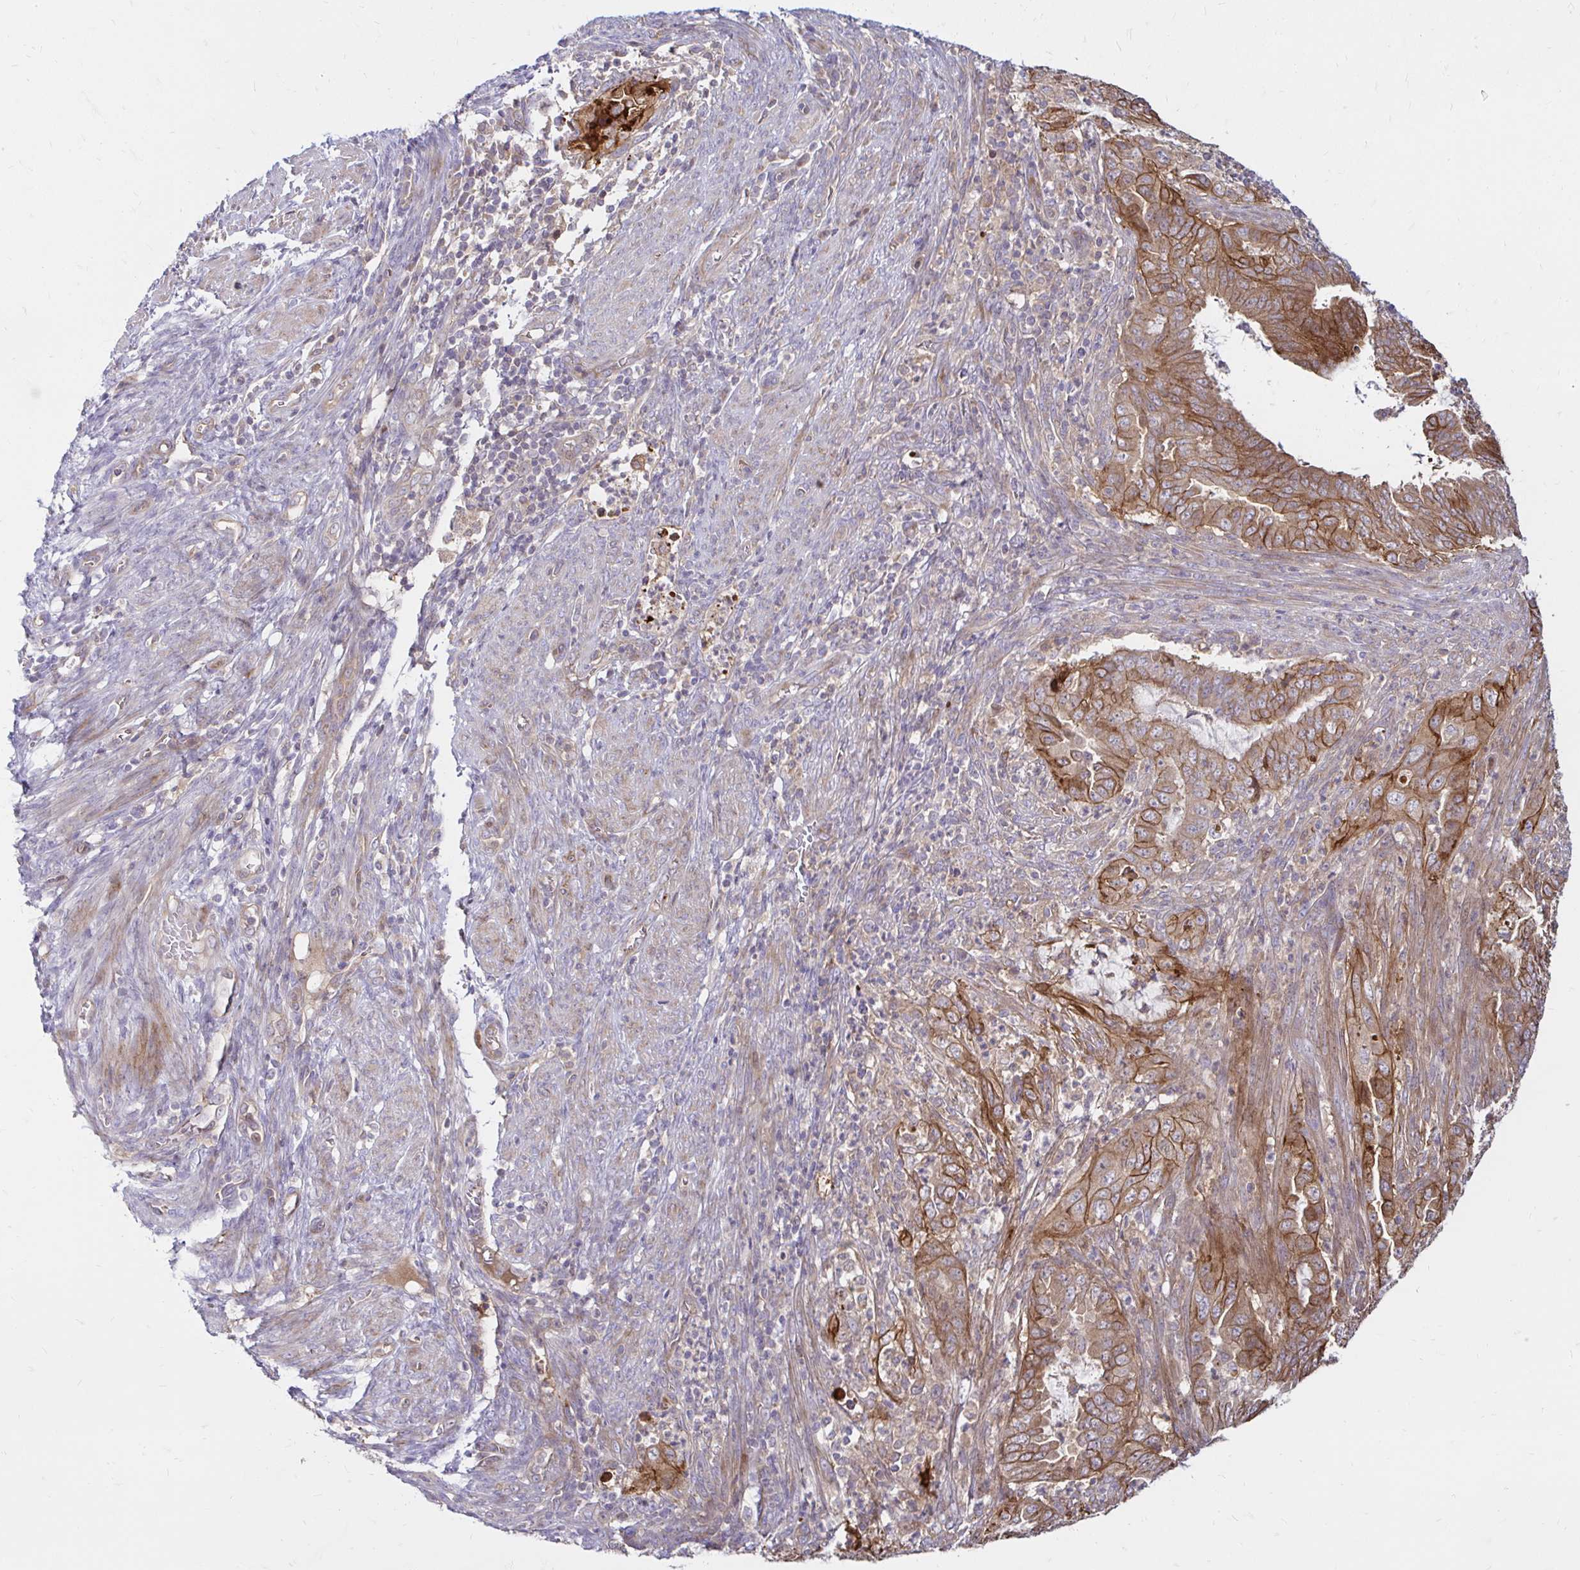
{"staining": {"intensity": "moderate", "quantity": ">75%", "location": "cytoplasmic/membranous"}, "tissue": "endometrial cancer", "cell_type": "Tumor cells", "image_type": "cancer", "snomed": [{"axis": "morphology", "description": "Adenocarcinoma, NOS"}, {"axis": "topography", "description": "Endometrium"}], "caption": "Endometrial cancer (adenocarcinoma) stained with DAB (3,3'-diaminobenzidine) immunohistochemistry reveals medium levels of moderate cytoplasmic/membranous staining in about >75% of tumor cells. Immunohistochemistry stains the protein of interest in brown and the nuclei are stained blue.", "gene": "ITGA2", "patient": {"sex": "female", "age": 51}}